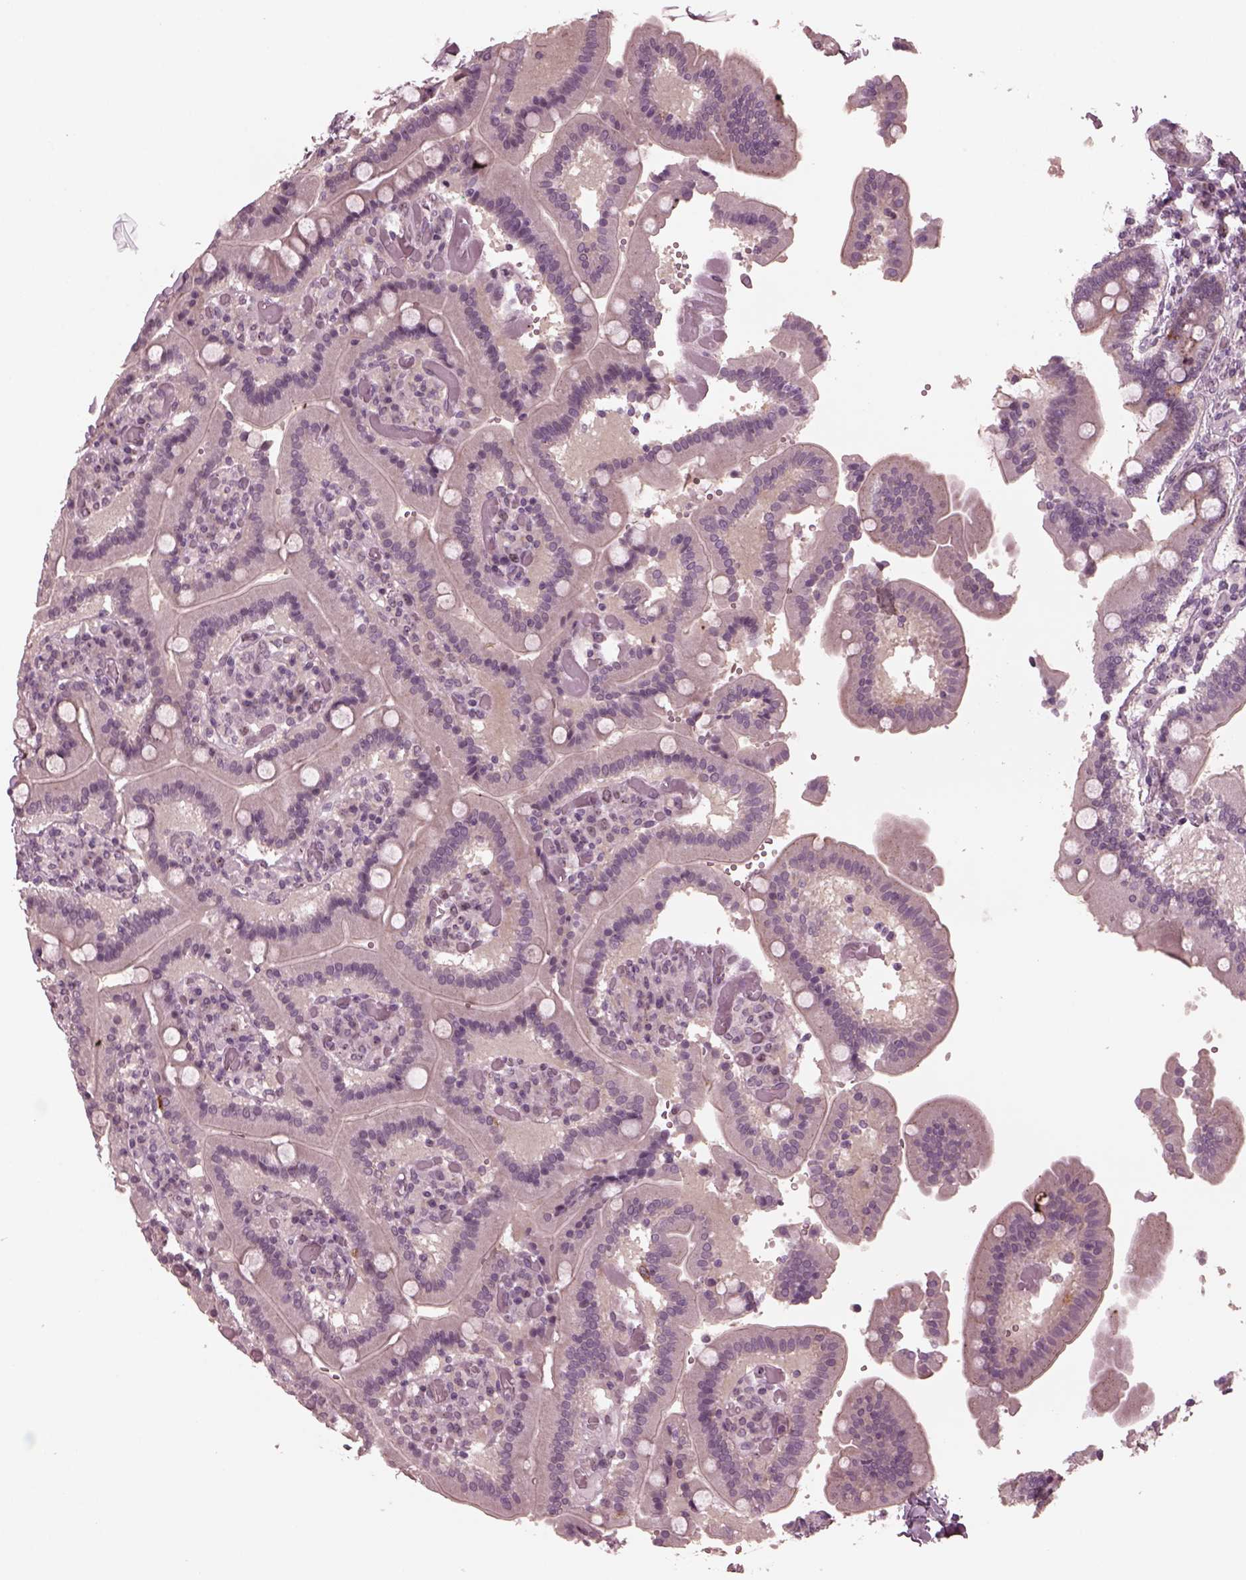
{"staining": {"intensity": "weak", "quantity": "<25%", "location": "cytoplasmic/membranous"}, "tissue": "duodenum", "cell_type": "Glandular cells", "image_type": "normal", "snomed": [{"axis": "morphology", "description": "Normal tissue, NOS"}, {"axis": "topography", "description": "Duodenum"}], "caption": "Immunohistochemistry histopathology image of benign duodenum: human duodenum stained with DAB (3,3'-diaminobenzidine) displays no significant protein positivity in glandular cells. (IHC, brightfield microscopy, high magnification).", "gene": "SAXO1", "patient": {"sex": "female", "age": 62}}